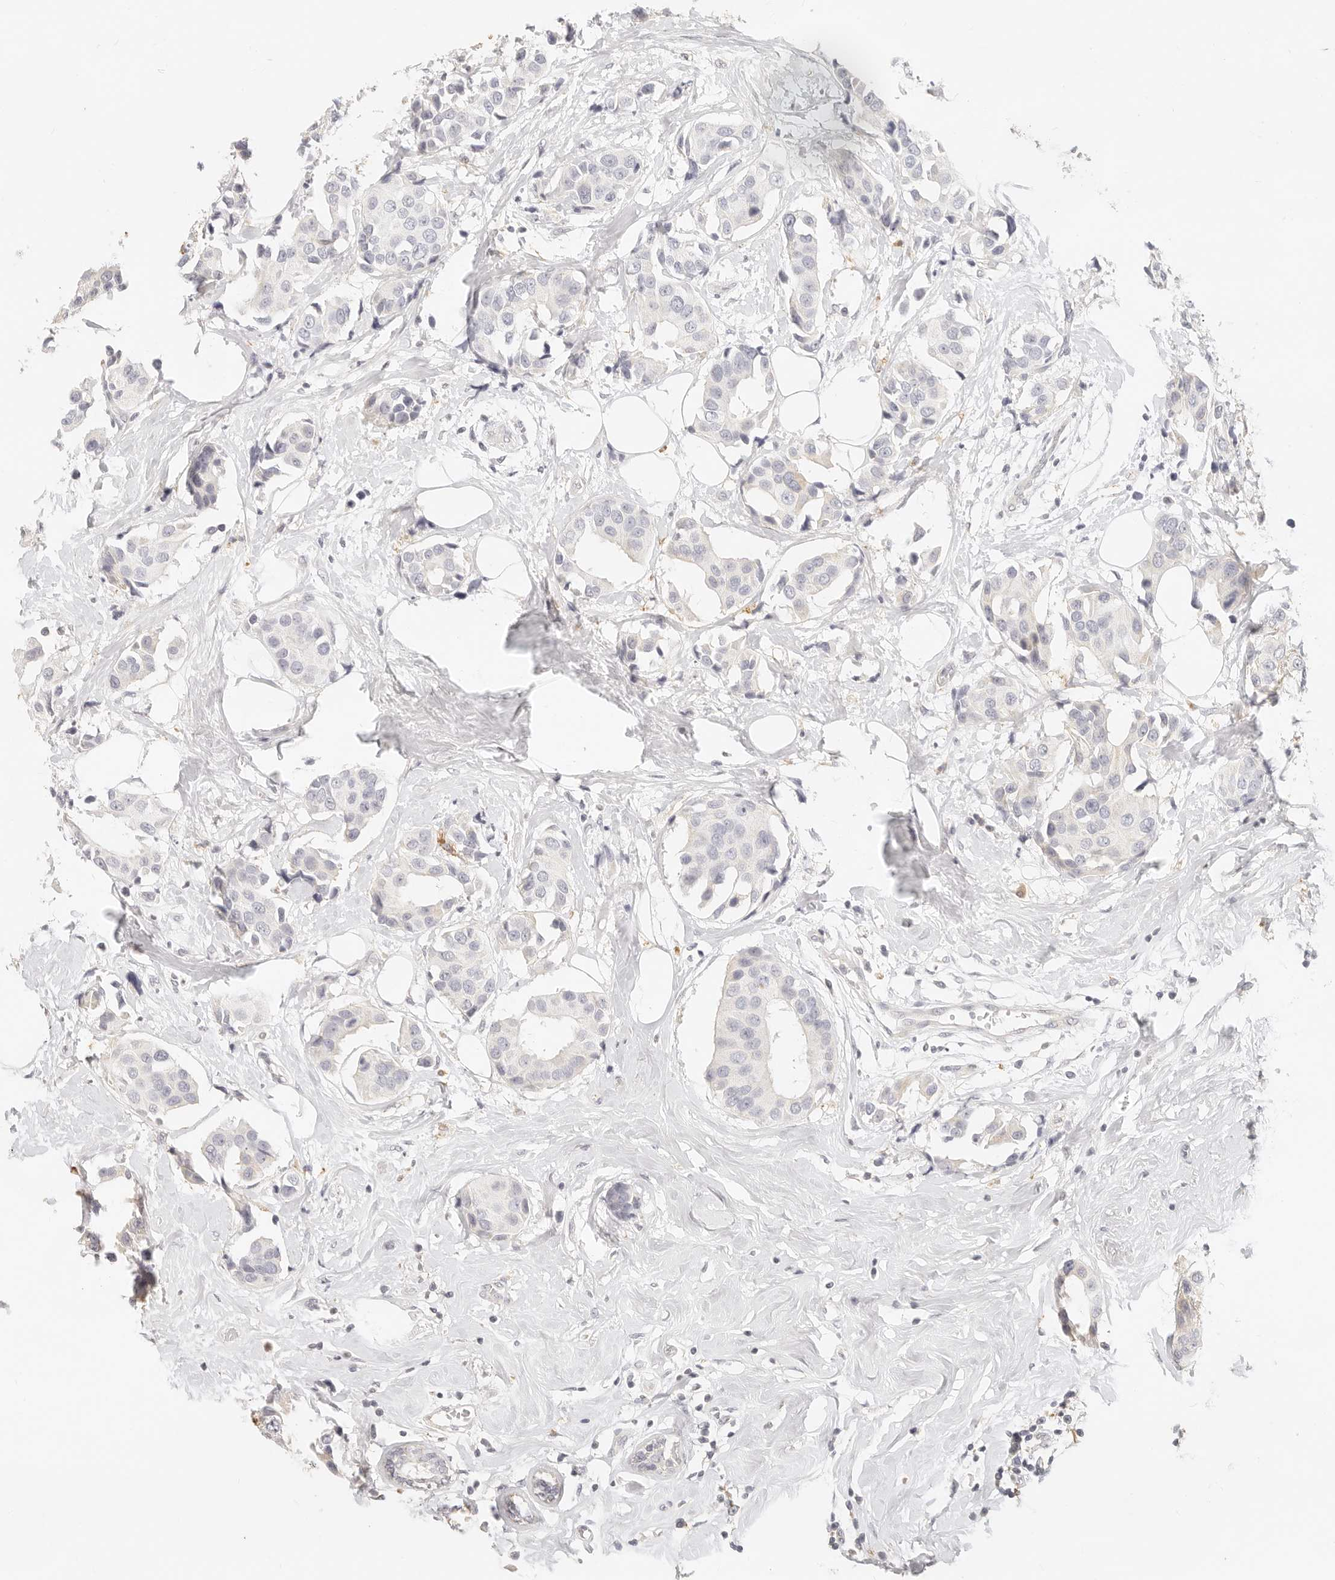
{"staining": {"intensity": "negative", "quantity": "none", "location": "none"}, "tissue": "breast cancer", "cell_type": "Tumor cells", "image_type": "cancer", "snomed": [{"axis": "morphology", "description": "Normal tissue, NOS"}, {"axis": "morphology", "description": "Duct carcinoma"}, {"axis": "topography", "description": "Breast"}], "caption": "High magnification brightfield microscopy of breast infiltrating ductal carcinoma stained with DAB (3,3'-diaminobenzidine) (brown) and counterstained with hematoxylin (blue): tumor cells show no significant expression.", "gene": "CNMD", "patient": {"sex": "female", "age": 39}}